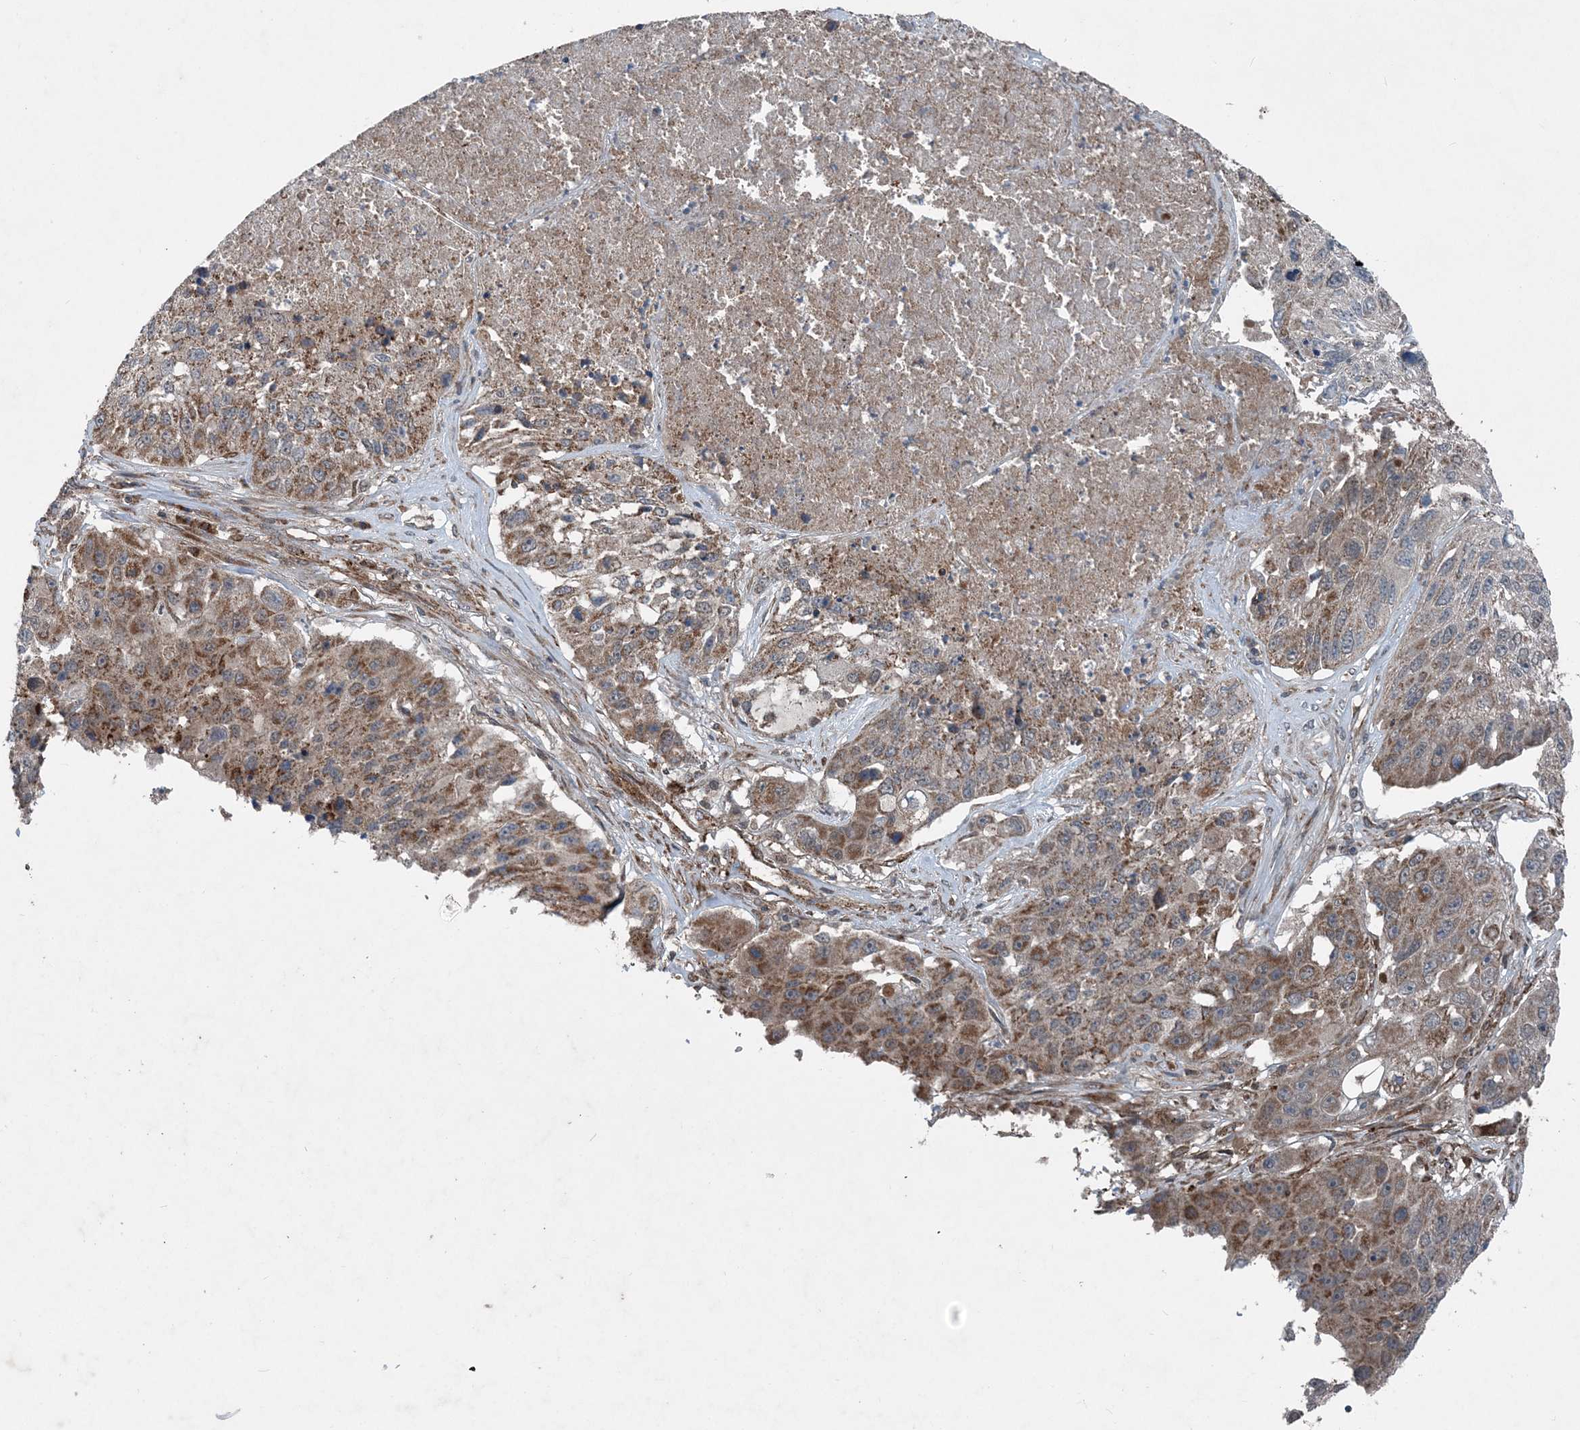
{"staining": {"intensity": "moderate", "quantity": ">75%", "location": "cytoplasmic/membranous"}, "tissue": "lung cancer", "cell_type": "Tumor cells", "image_type": "cancer", "snomed": [{"axis": "morphology", "description": "Squamous cell carcinoma, NOS"}, {"axis": "topography", "description": "Lung"}], "caption": "A brown stain labels moderate cytoplasmic/membranous positivity of a protein in human squamous cell carcinoma (lung) tumor cells.", "gene": "NDUFA2", "patient": {"sex": "male", "age": 61}}